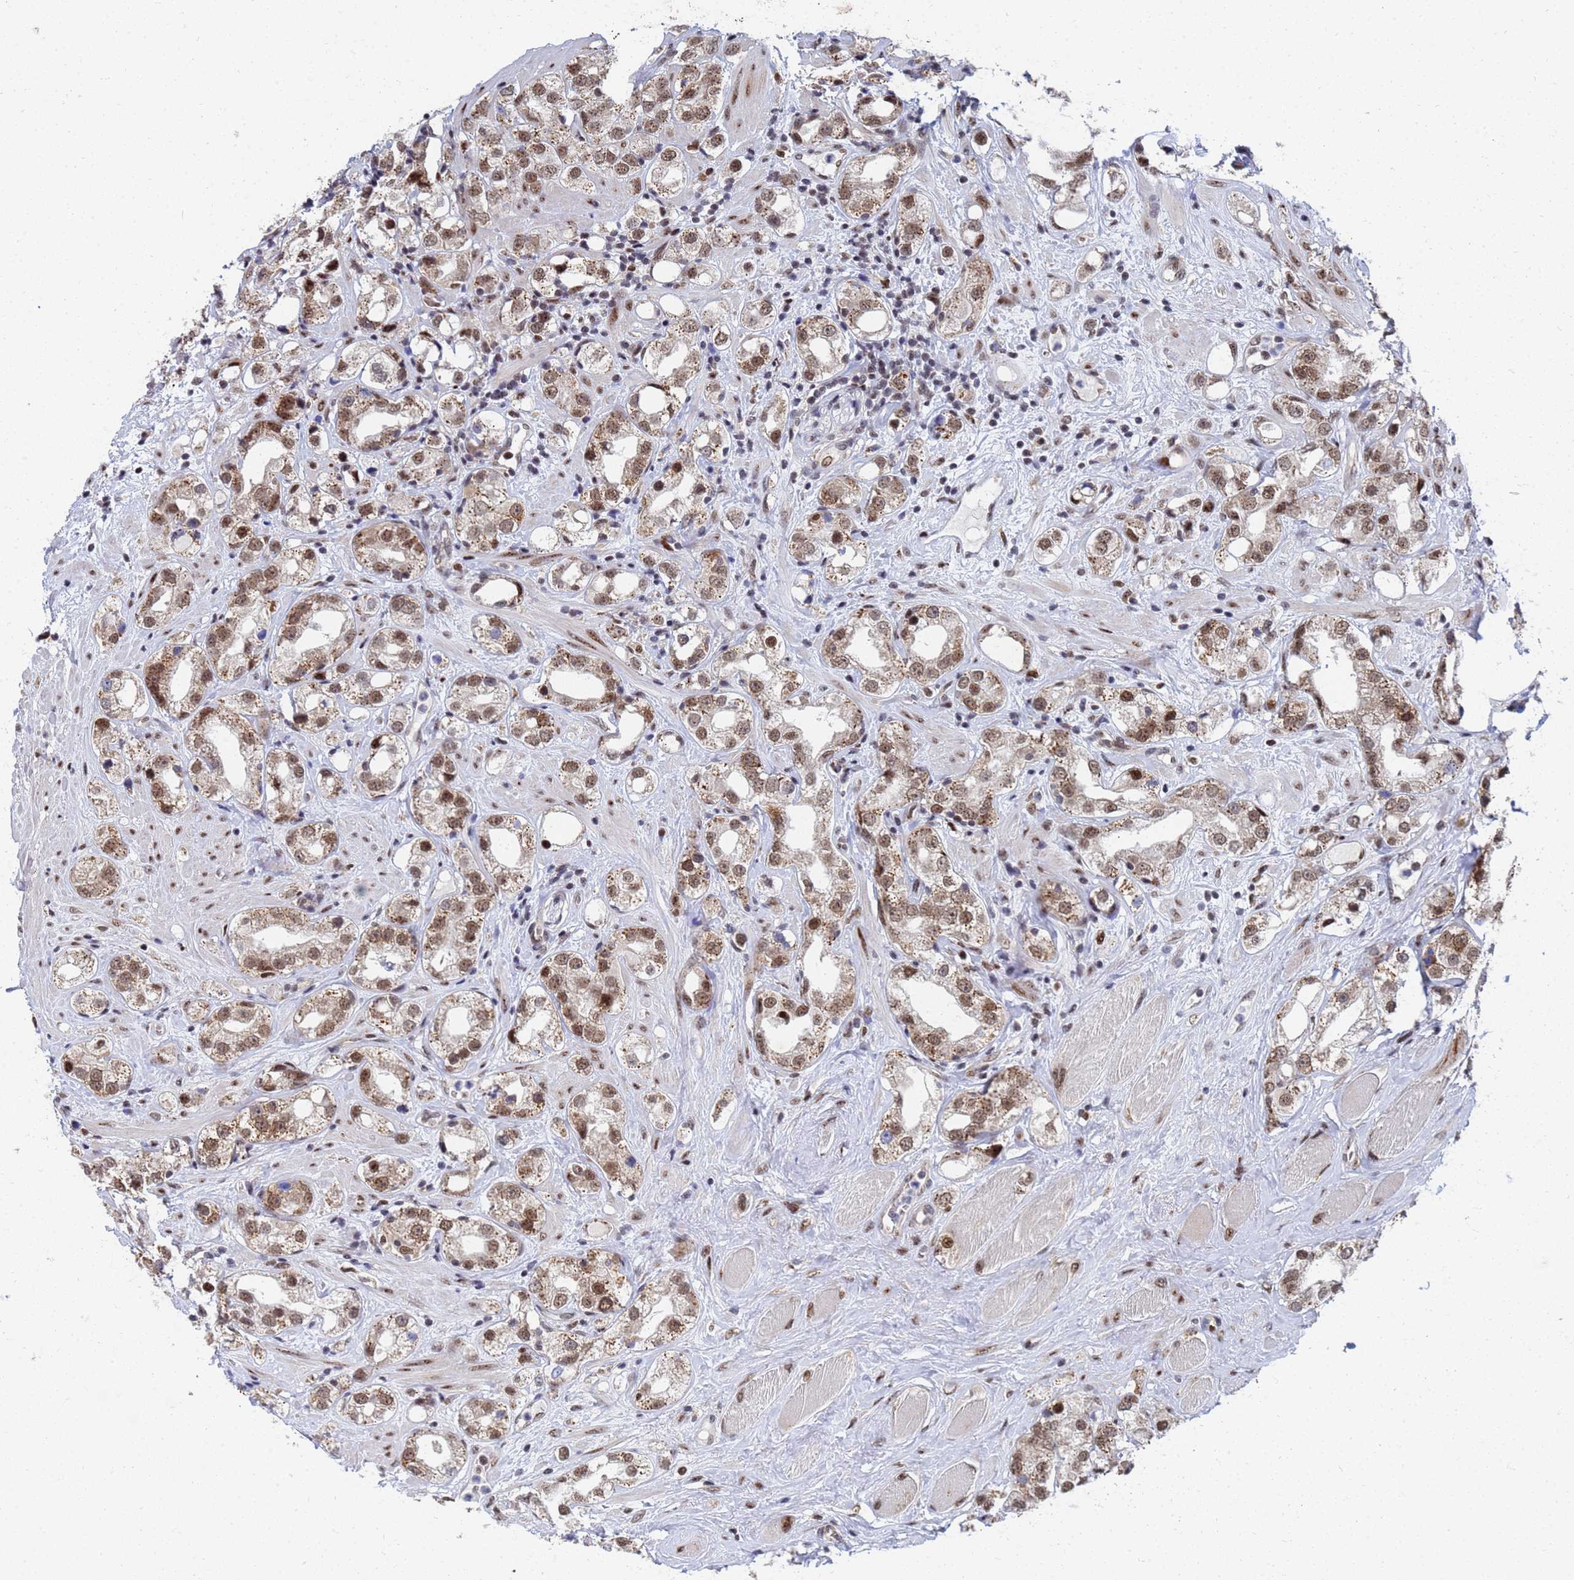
{"staining": {"intensity": "moderate", "quantity": ">75%", "location": "nuclear"}, "tissue": "prostate cancer", "cell_type": "Tumor cells", "image_type": "cancer", "snomed": [{"axis": "morphology", "description": "Adenocarcinoma, NOS"}, {"axis": "topography", "description": "Prostate"}], "caption": "A histopathology image showing moderate nuclear staining in approximately >75% of tumor cells in prostate cancer, as visualized by brown immunohistochemical staining.", "gene": "AP5Z1", "patient": {"sex": "male", "age": 79}}